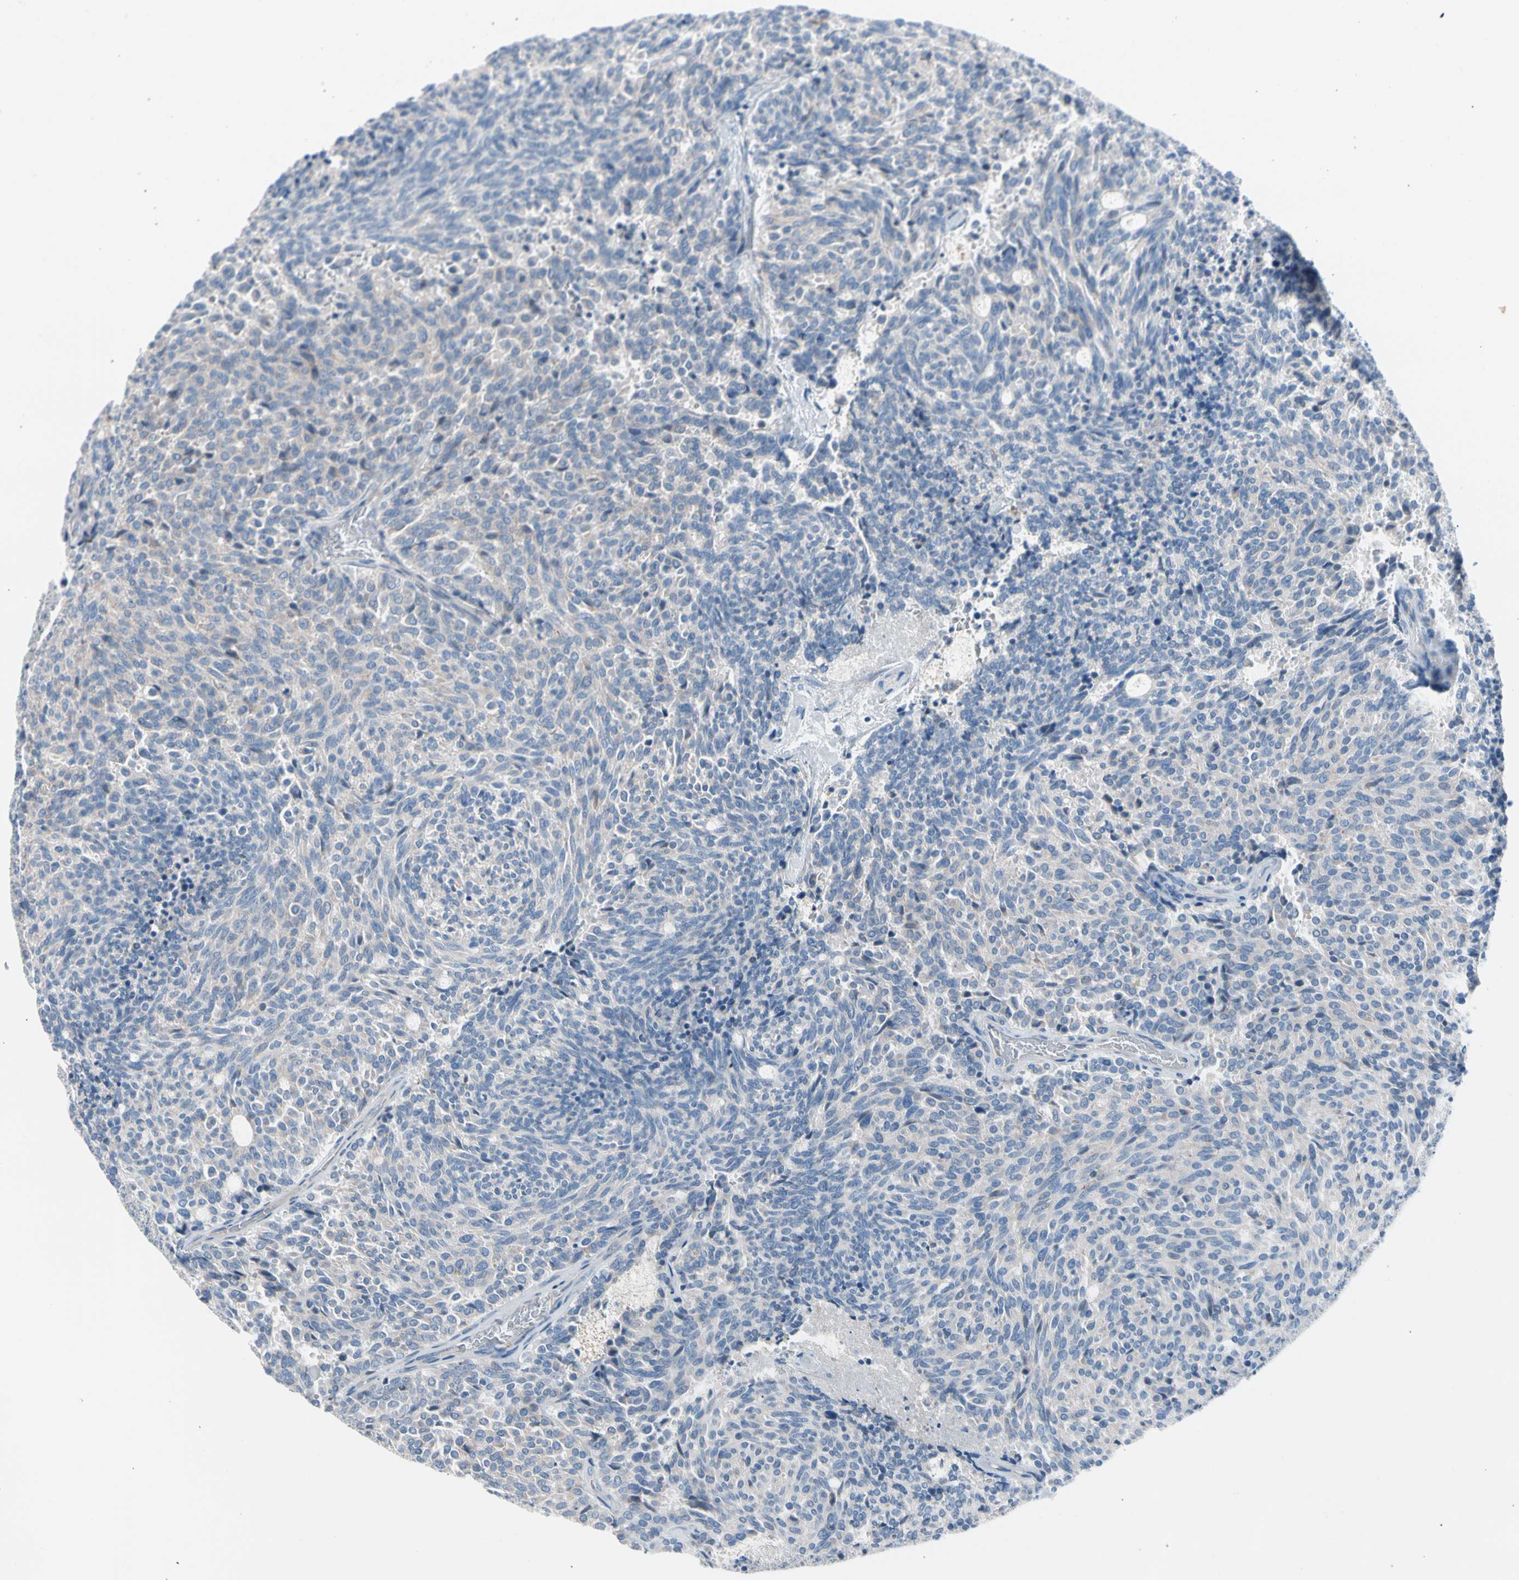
{"staining": {"intensity": "negative", "quantity": "none", "location": "none"}, "tissue": "carcinoid", "cell_type": "Tumor cells", "image_type": "cancer", "snomed": [{"axis": "morphology", "description": "Carcinoid, malignant, NOS"}, {"axis": "topography", "description": "Pancreas"}], "caption": "The immunohistochemistry (IHC) micrograph has no significant staining in tumor cells of carcinoid tissue.", "gene": "CASQ1", "patient": {"sex": "female", "age": 54}}